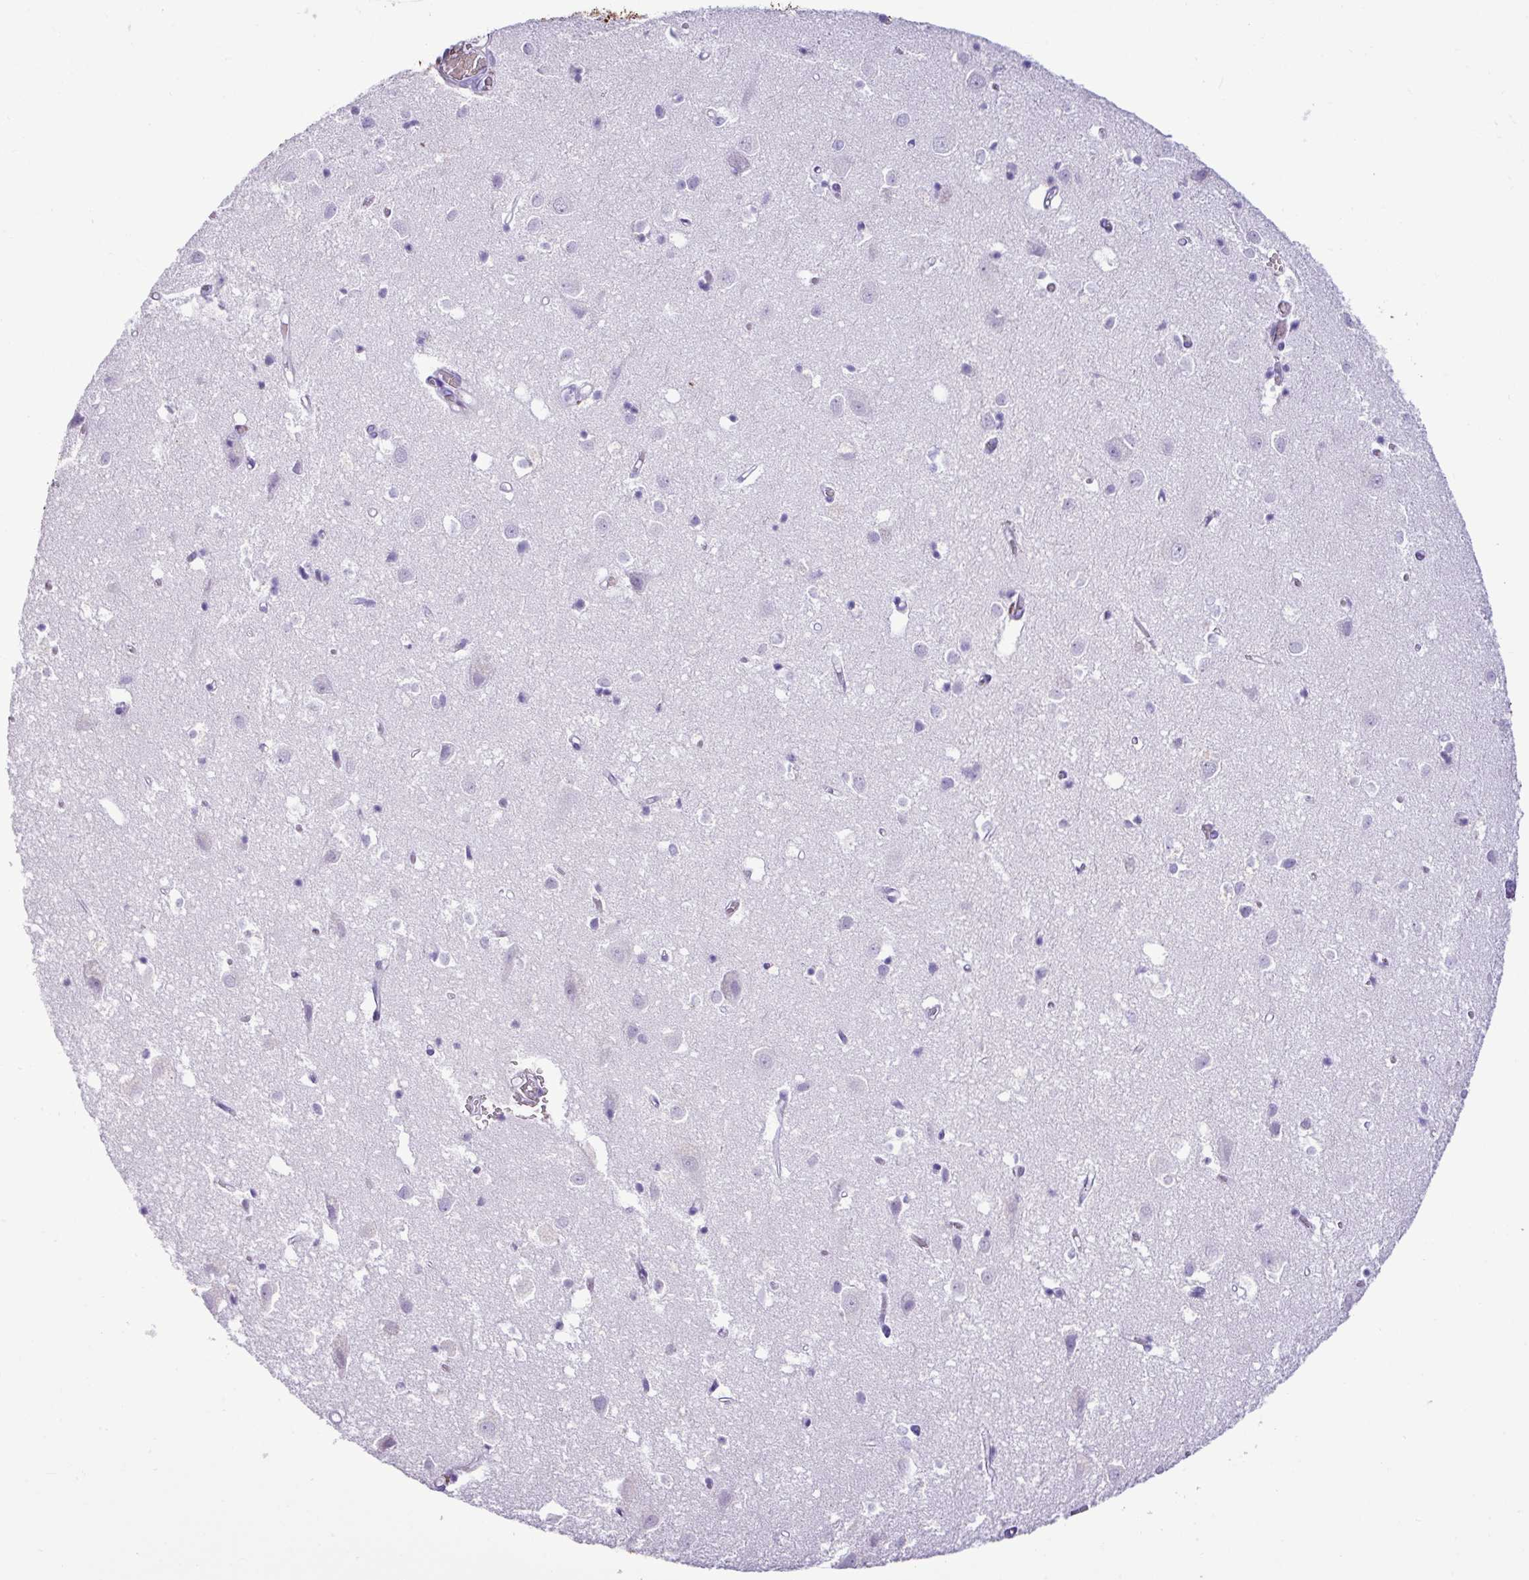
{"staining": {"intensity": "negative", "quantity": "none", "location": "none"}, "tissue": "cerebral cortex", "cell_type": "Endothelial cells", "image_type": "normal", "snomed": [{"axis": "morphology", "description": "Normal tissue, NOS"}, {"axis": "topography", "description": "Cerebral cortex"}], "caption": "This is a photomicrograph of immunohistochemistry staining of unremarkable cerebral cortex, which shows no positivity in endothelial cells. (Stains: DAB immunohistochemistry (IHC) with hematoxylin counter stain, Microscopy: brightfield microscopy at high magnification).", "gene": "ZSCAN5A", "patient": {"sex": "male", "age": 70}}